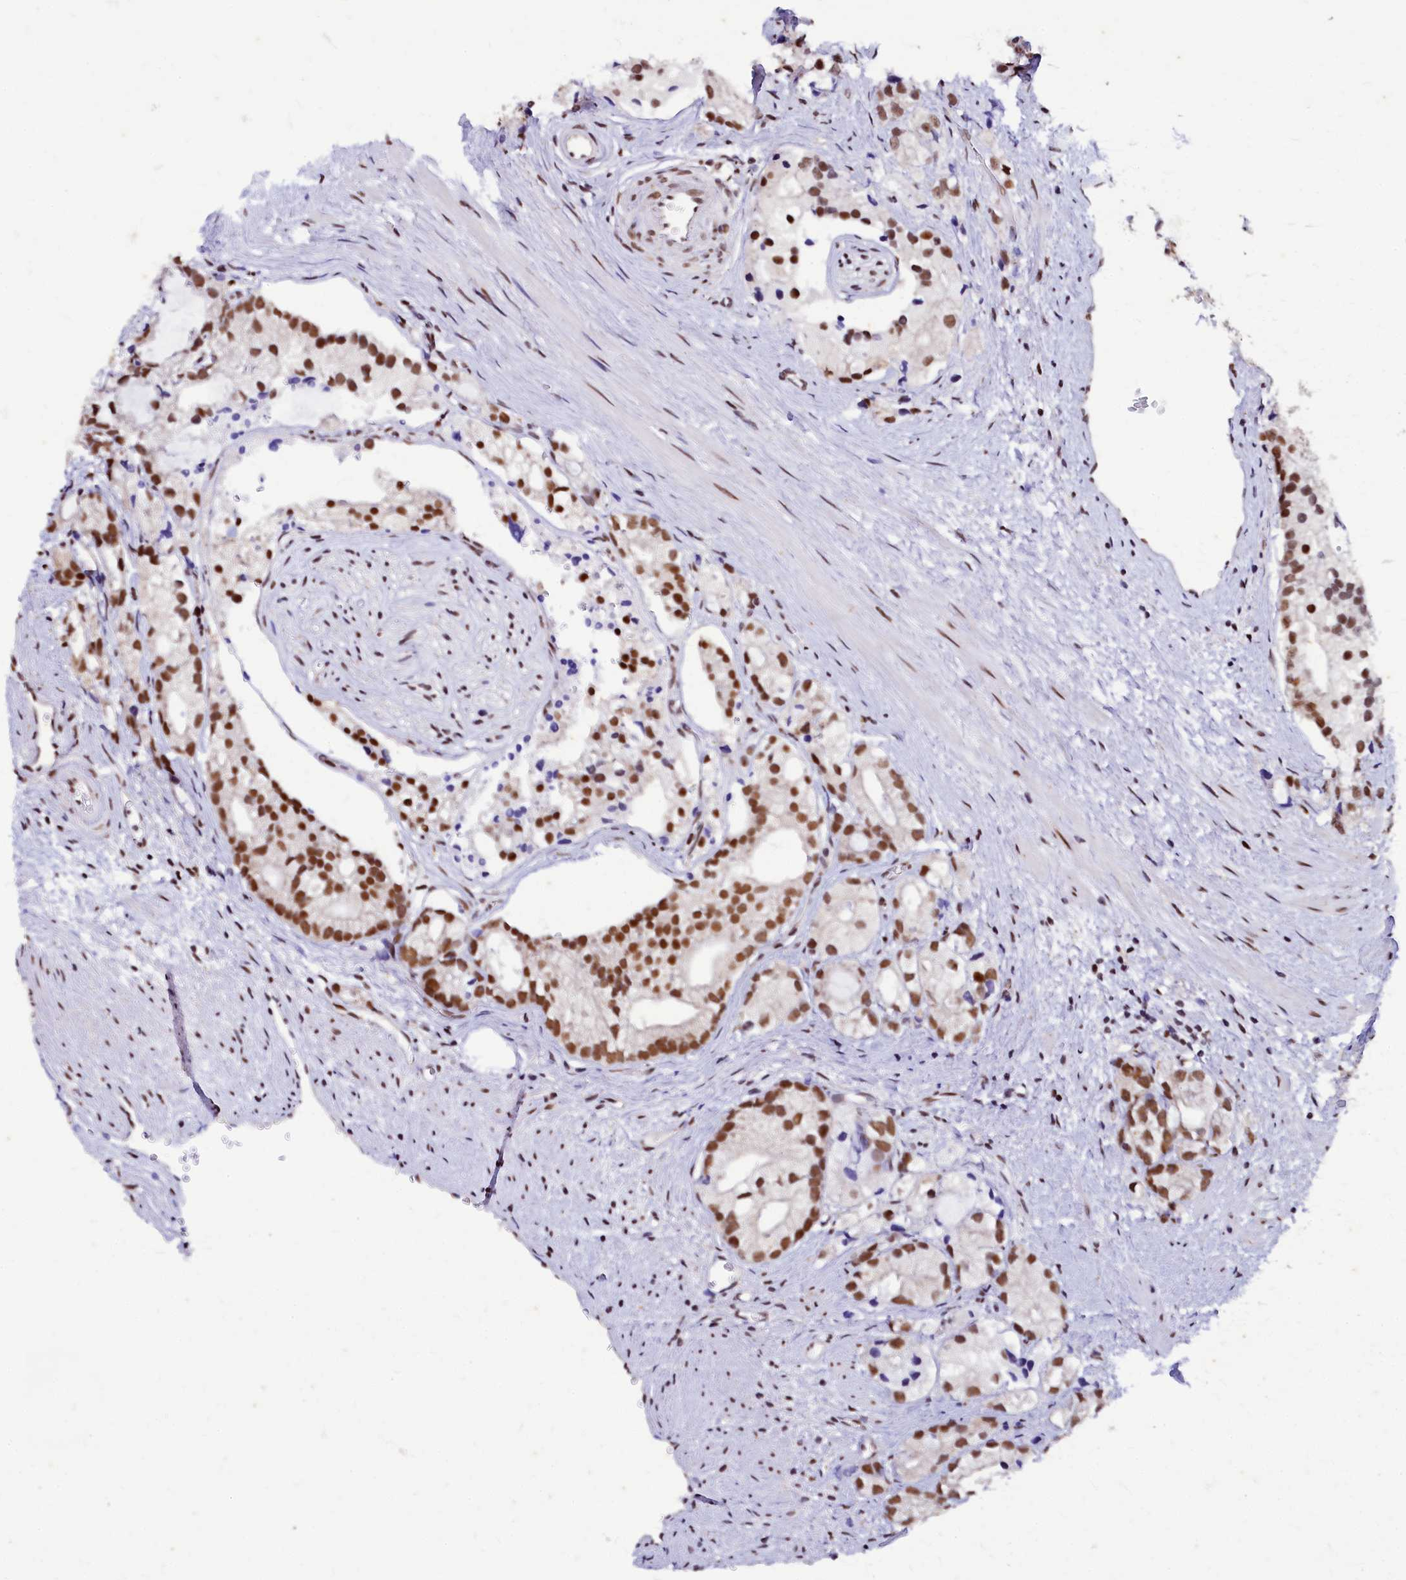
{"staining": {"intensity": "moderate", "quantity": ">75%", "location": "nuclear"}, "tissue": "prostate cancer", "cell_type": "Tumor cells", "image_type": "cancer", "snomed": [{"axis": "morphology", "description": "Adenocarcinoma, High grade"}, {"axis": "topography", "description": "Prostate"}], "caption": "An image of human prostate cancer (high-grade adenocarcinoma) stained for a protein displays moderate nuclear brown staining in tumor cells.", "gene": "CPSF7", "patient": {"sex": "male", "age": 75}}